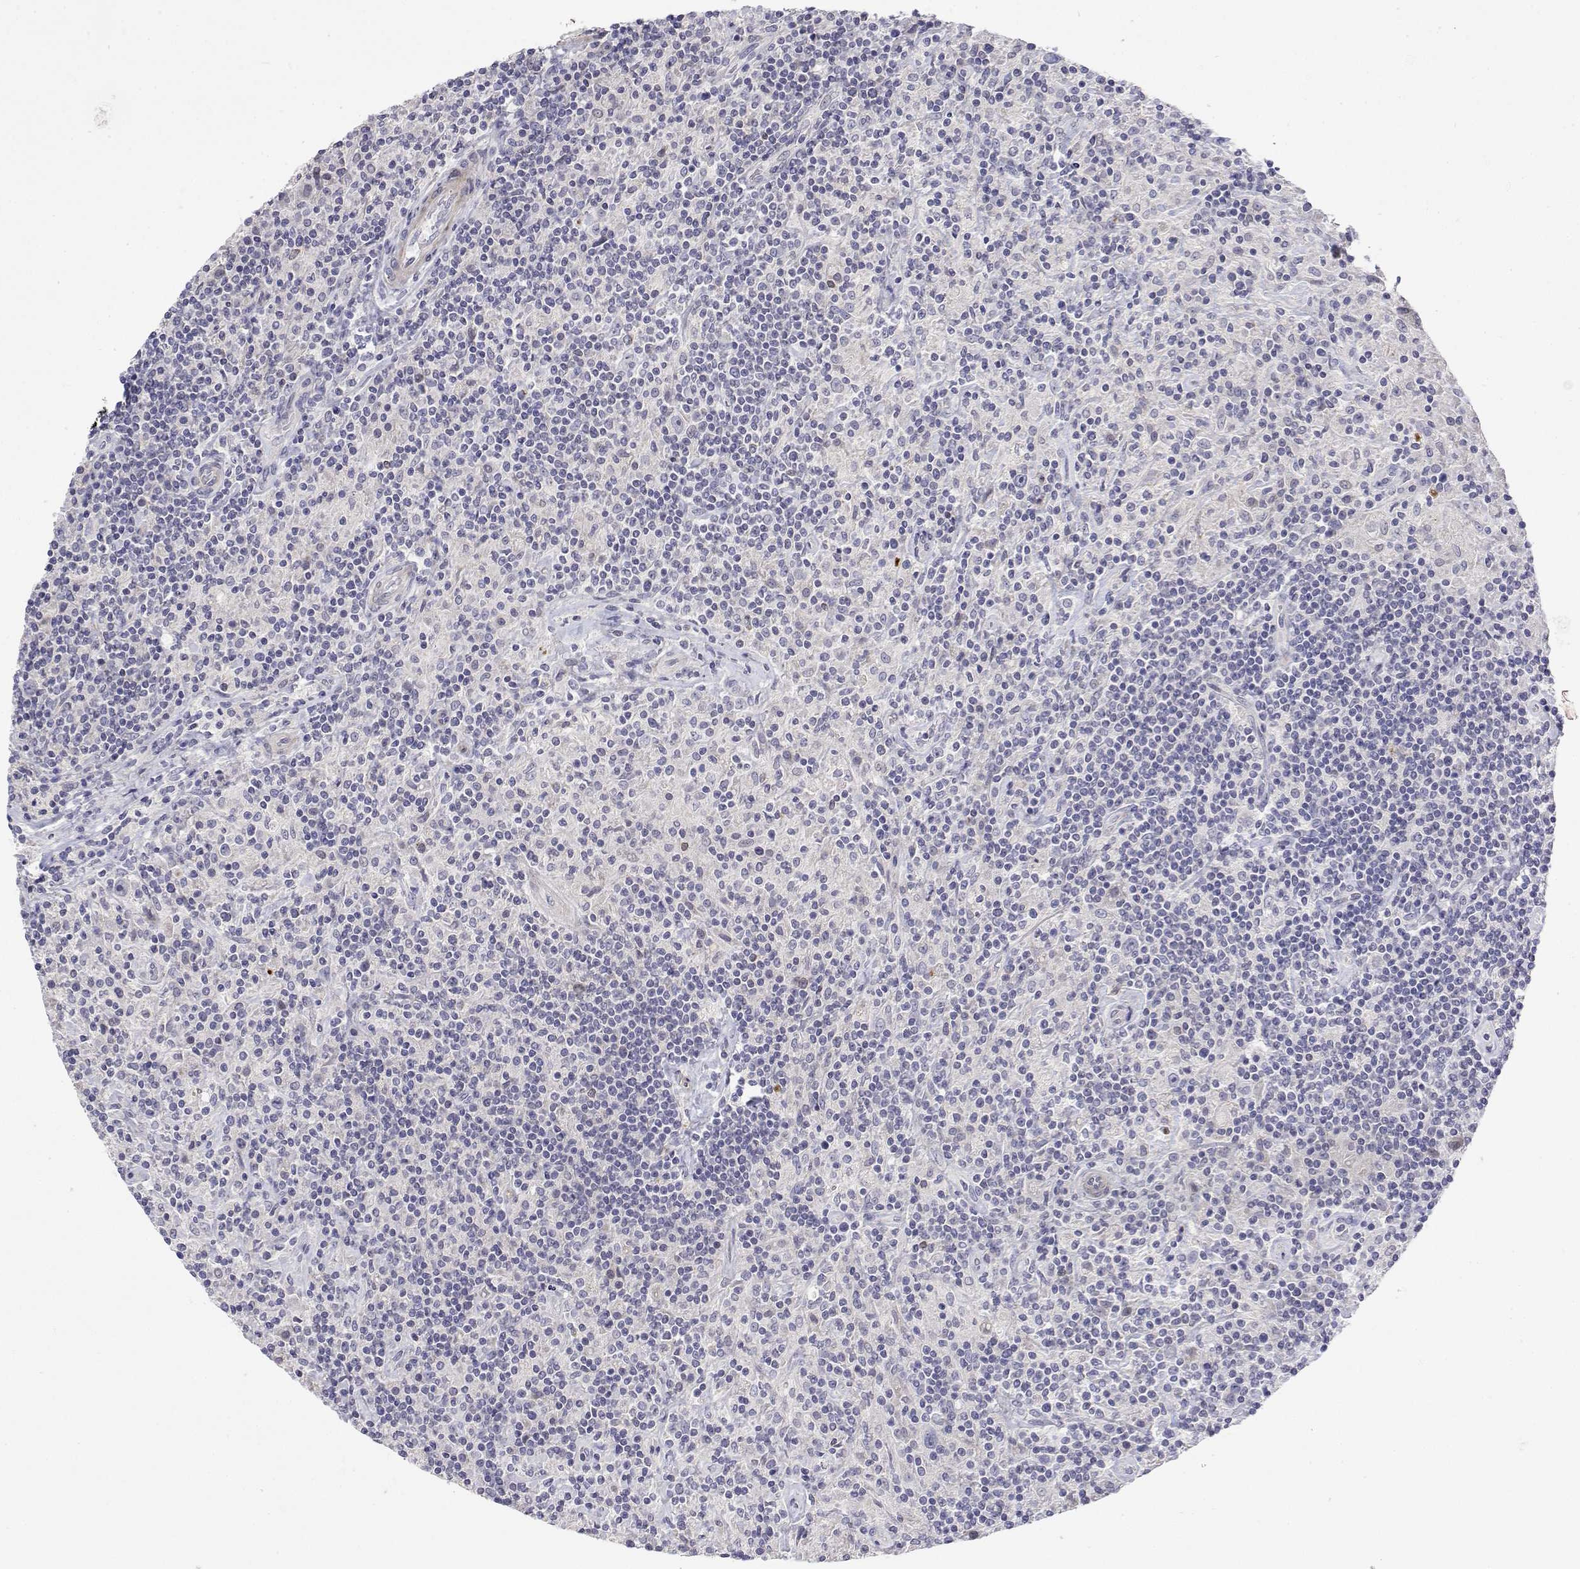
{"staining": {"intensity": "negative", "quantity": "none", "location": "none"}, "tissue": "lymphoma", "cell_type": "Tumor cells", "image_type": "cancer", "snomed": [{"axis": "morphology", "description": "Hodgkin's disease, NOS"}, {"axis": "topography", "description": "Lymph node"}], "caption": "A histopathology image of Hodgkin's disease stained for a protein demonstrates no brown staining in tumor cells.", "gene": "GGACT", "patient": {"sex": "male", "age": 70}}